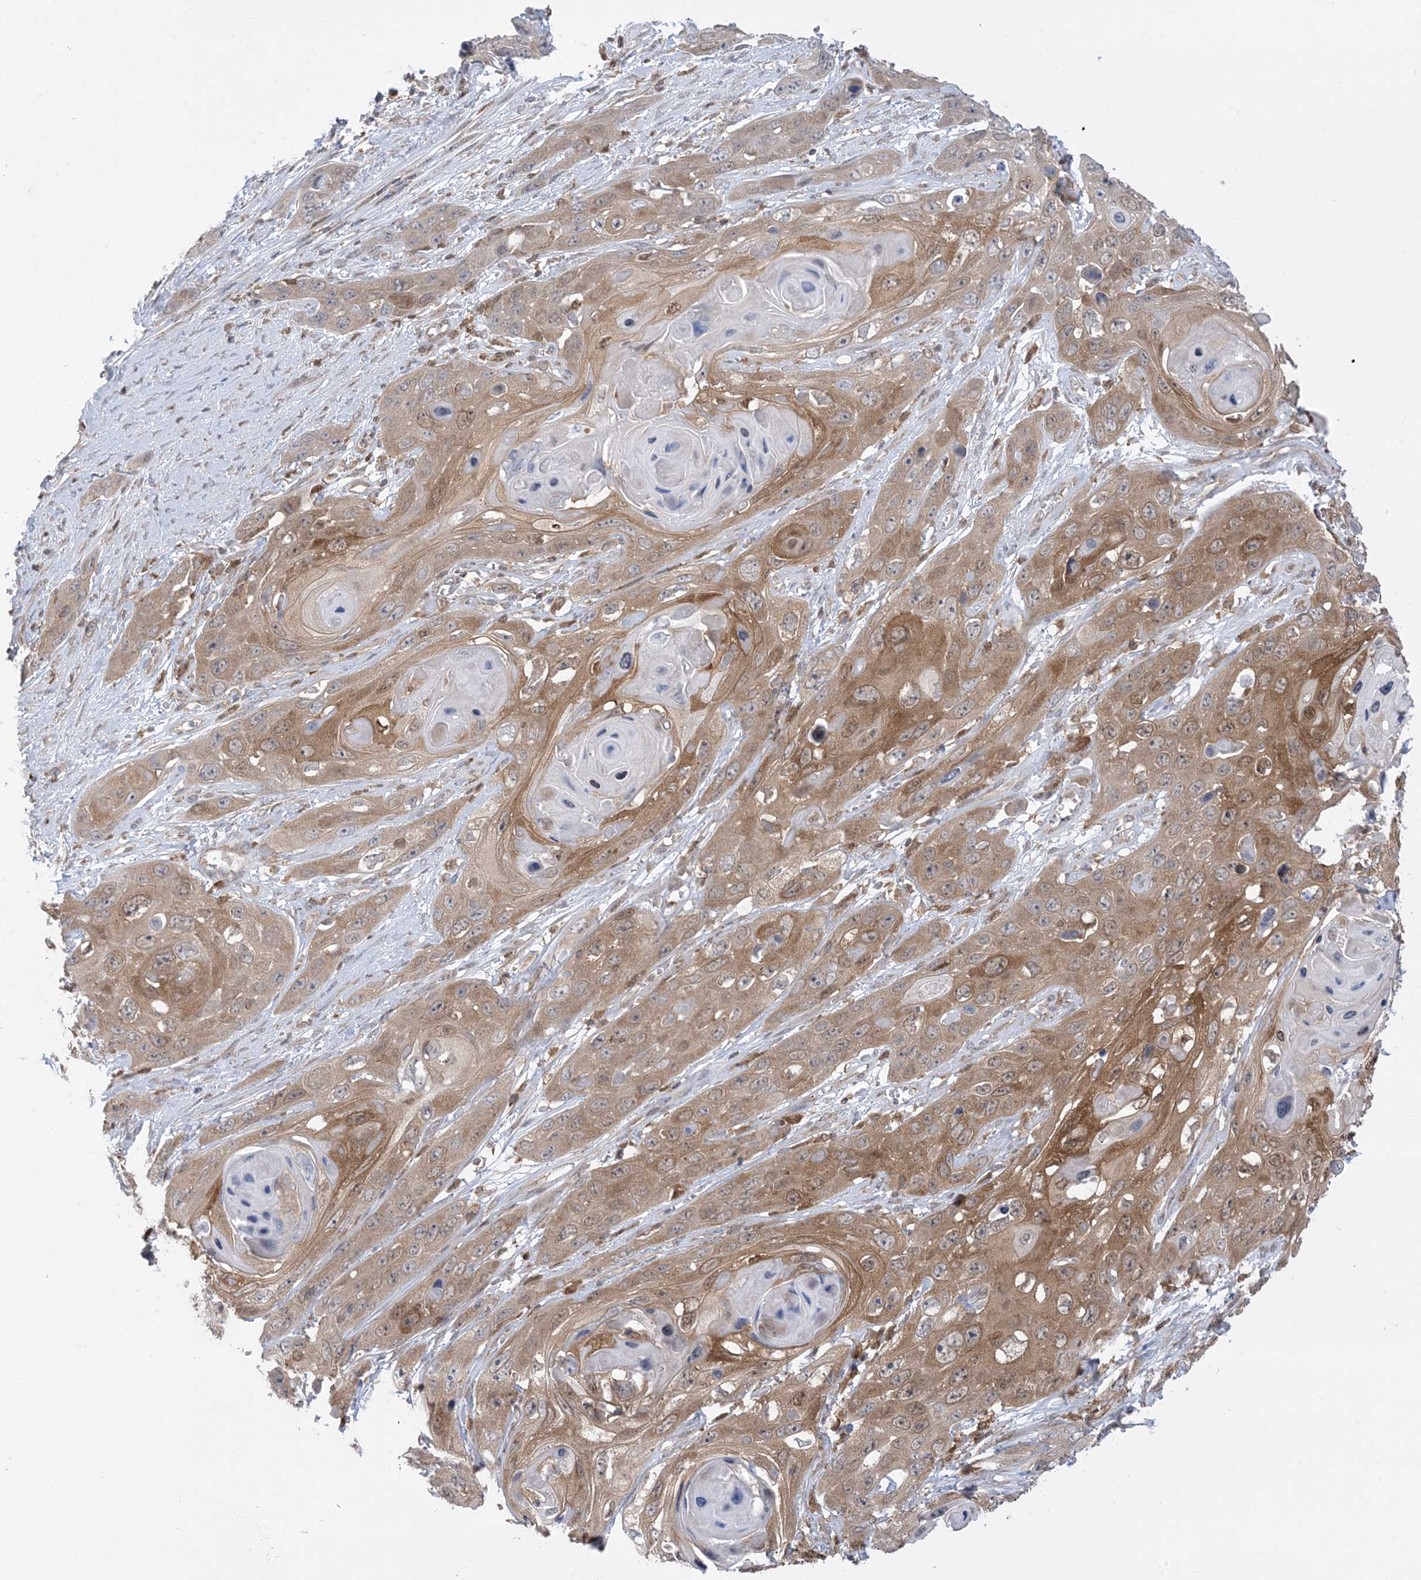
{"staining": {"intensity": "moderate", "quantity": ">75%", "location": "cytoplasmic/membranous"}, "tissue": "skin cancer", "cell_type": "Tumor cells", "image_type": "cancer", "snomed": [{"axis": "morphology", "description": "Squamous cell carcinoma, NOS"}, {"axis": "topography", "description": "Skin"}], "caption": "This micrograph reveals skin squamous cell carcinoma stained with immunohistochemistry to label a protein in brown. The cytoplasmic/membranous of tumor cells show moderate positivity for the protein. Nuclei are counter-stained blue.", "gene": "CASP4", "patient": {"sex": "male", "age": 55}}